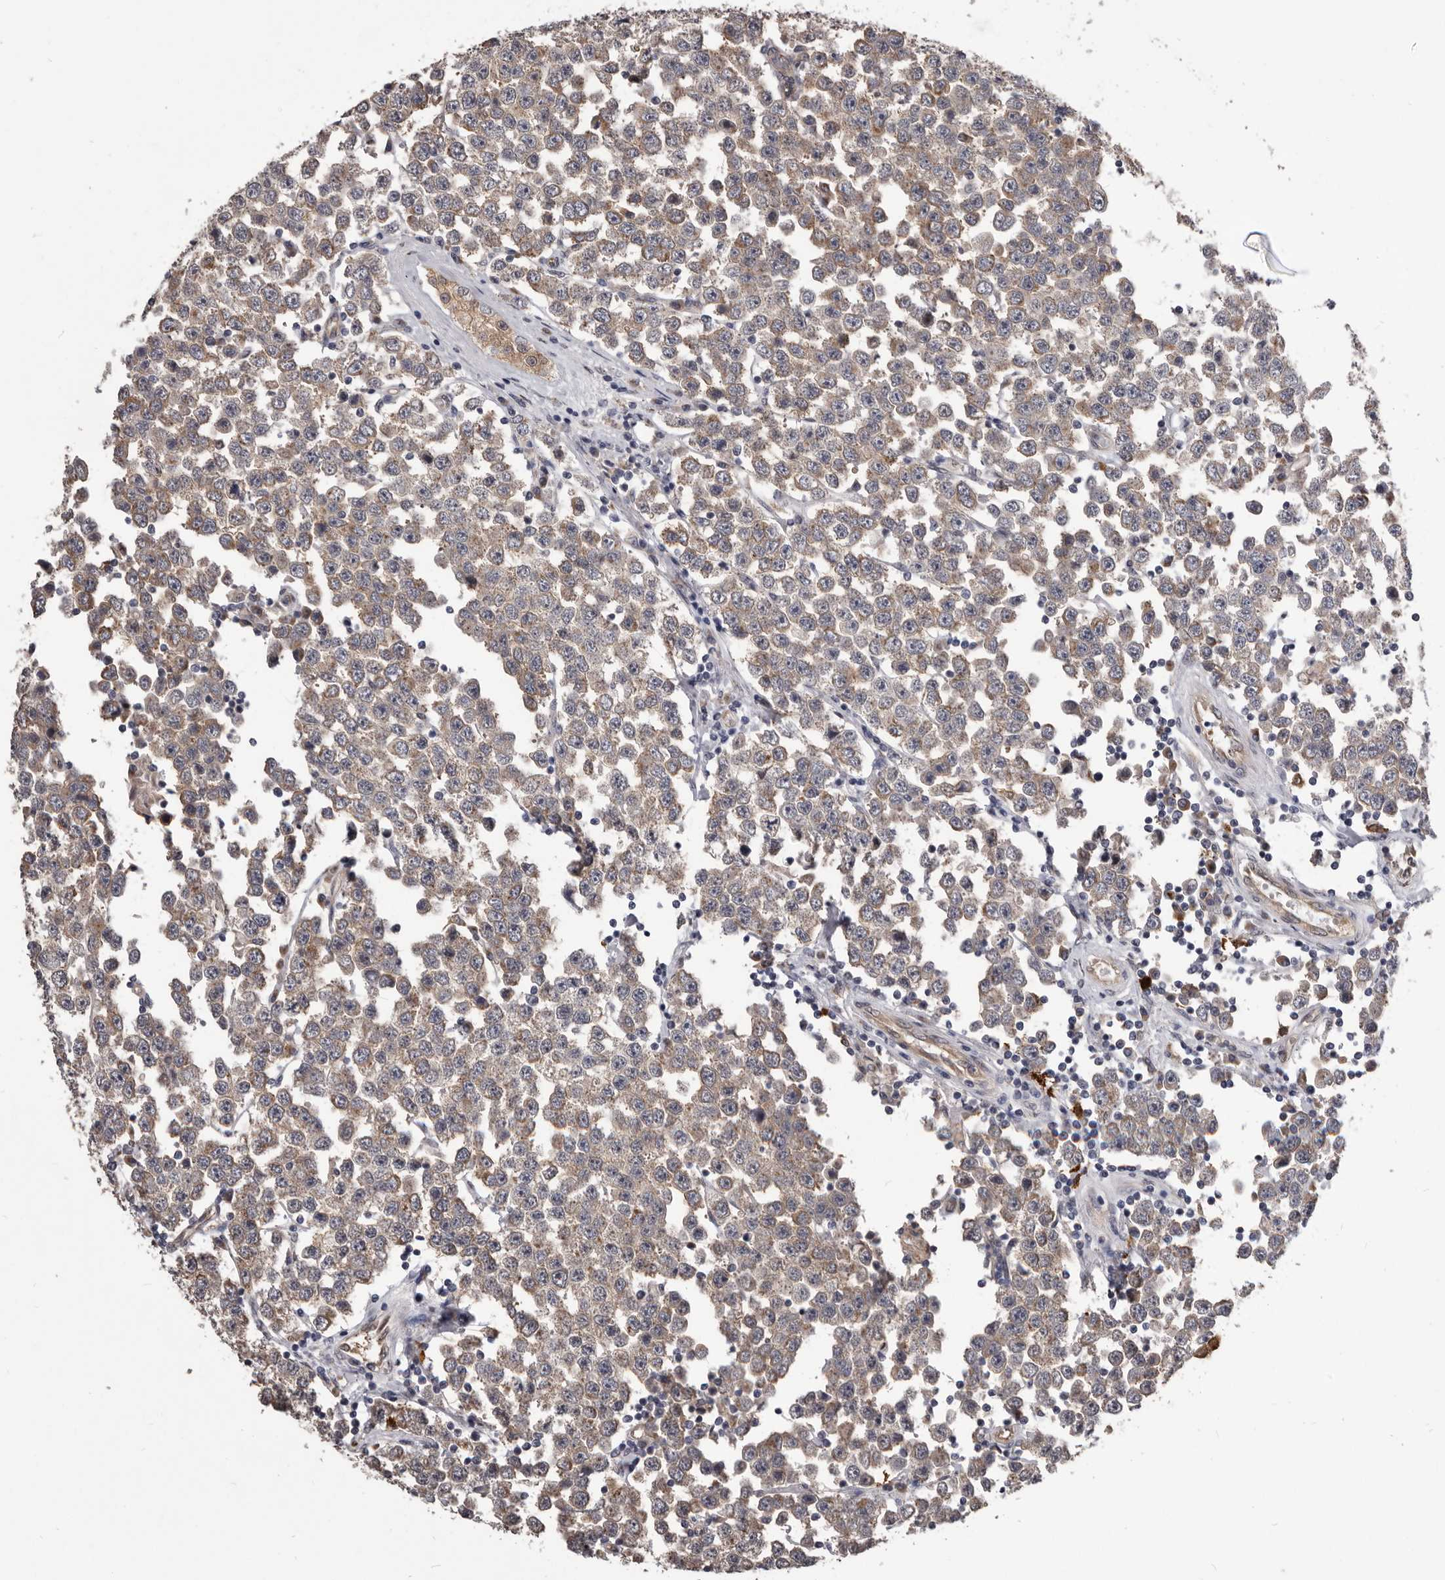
{"staining": {"intensity": "weak", "quantity": ">75%", "location": "cytoplasmic/membranous"}, "tissue": "testis cancer", "cell_type": "Tumor cells", "image_type": "cancer", "snomed": [{"axis": "morphology", "description": "Seminoma, NOS"}, {"axis": "topography", "description": "Testis"}], "caption": "Human testis cancer (seminoma) stained for a protein (brown) shows weak cytoplasmic/membranous positive staining in about >75% of tumor cells.", "gene": "ADAMTS20", "patient": {"sex": "male", "age": 28}}